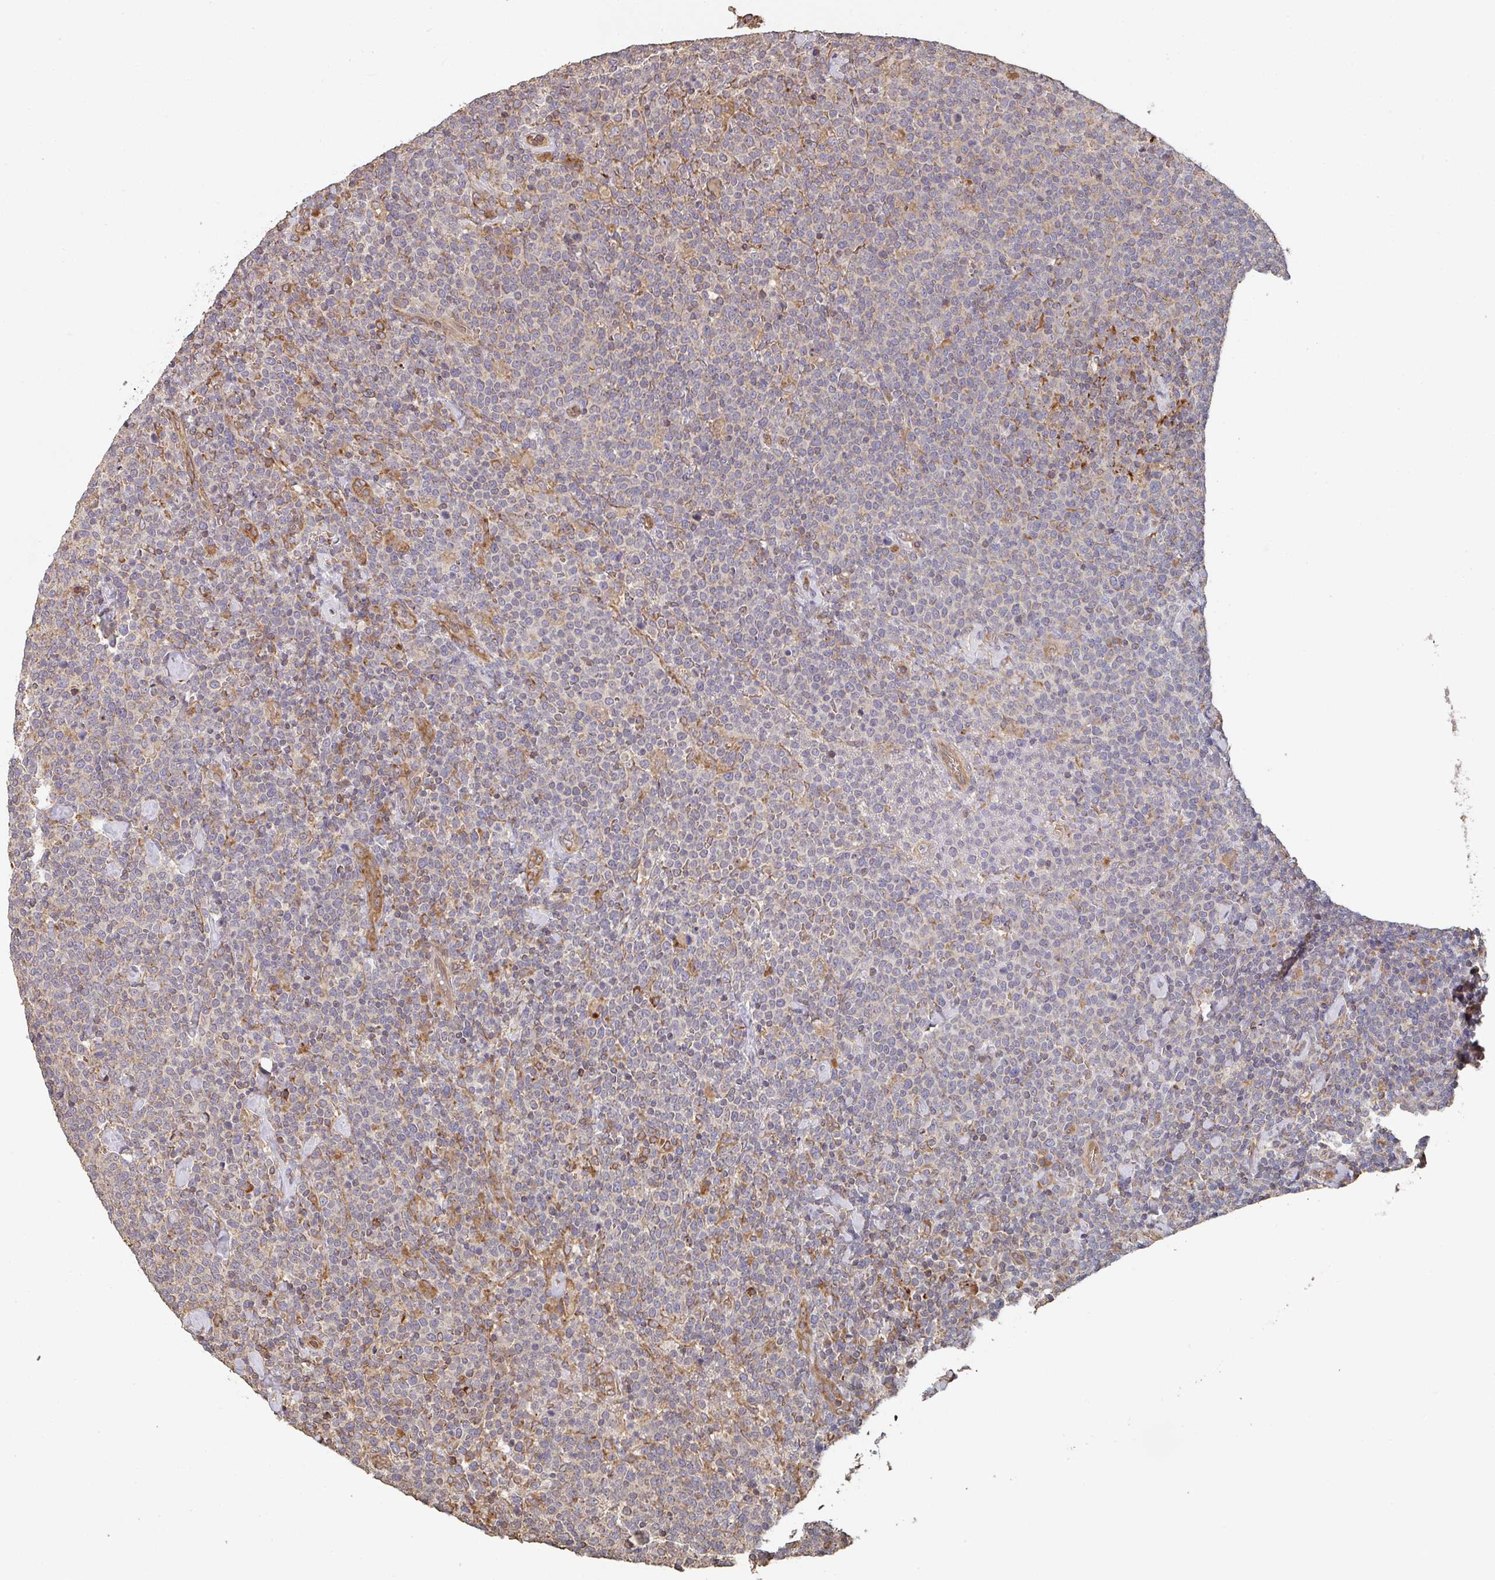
{"staining": {"intensity": "negative", "quantity": "none", "location": "none"}, "tissue": "lymphoma", "cell_type": "Tumor cells", "image_type": "cancer", "snomed": [{"axis": "morphology", "description": "Malignant lymphoma, non-Hodgkin's type, High grade"}, {"axis": "topography", "description": "Lymph node"}], "caption": "DAB (3,3'-diaminobenzidine) immunohistochemical staining of high-grade malignant lymphoma, non-Hodgkin's type reveals no significant positivity in tumor cells. (DAB (3,3'-diaminobenzidine) immunohistochemistry visualized using brightfield microscopy, high magnification).", "gene": "POLG", "patient": {"sex": "male", "age": 61}}